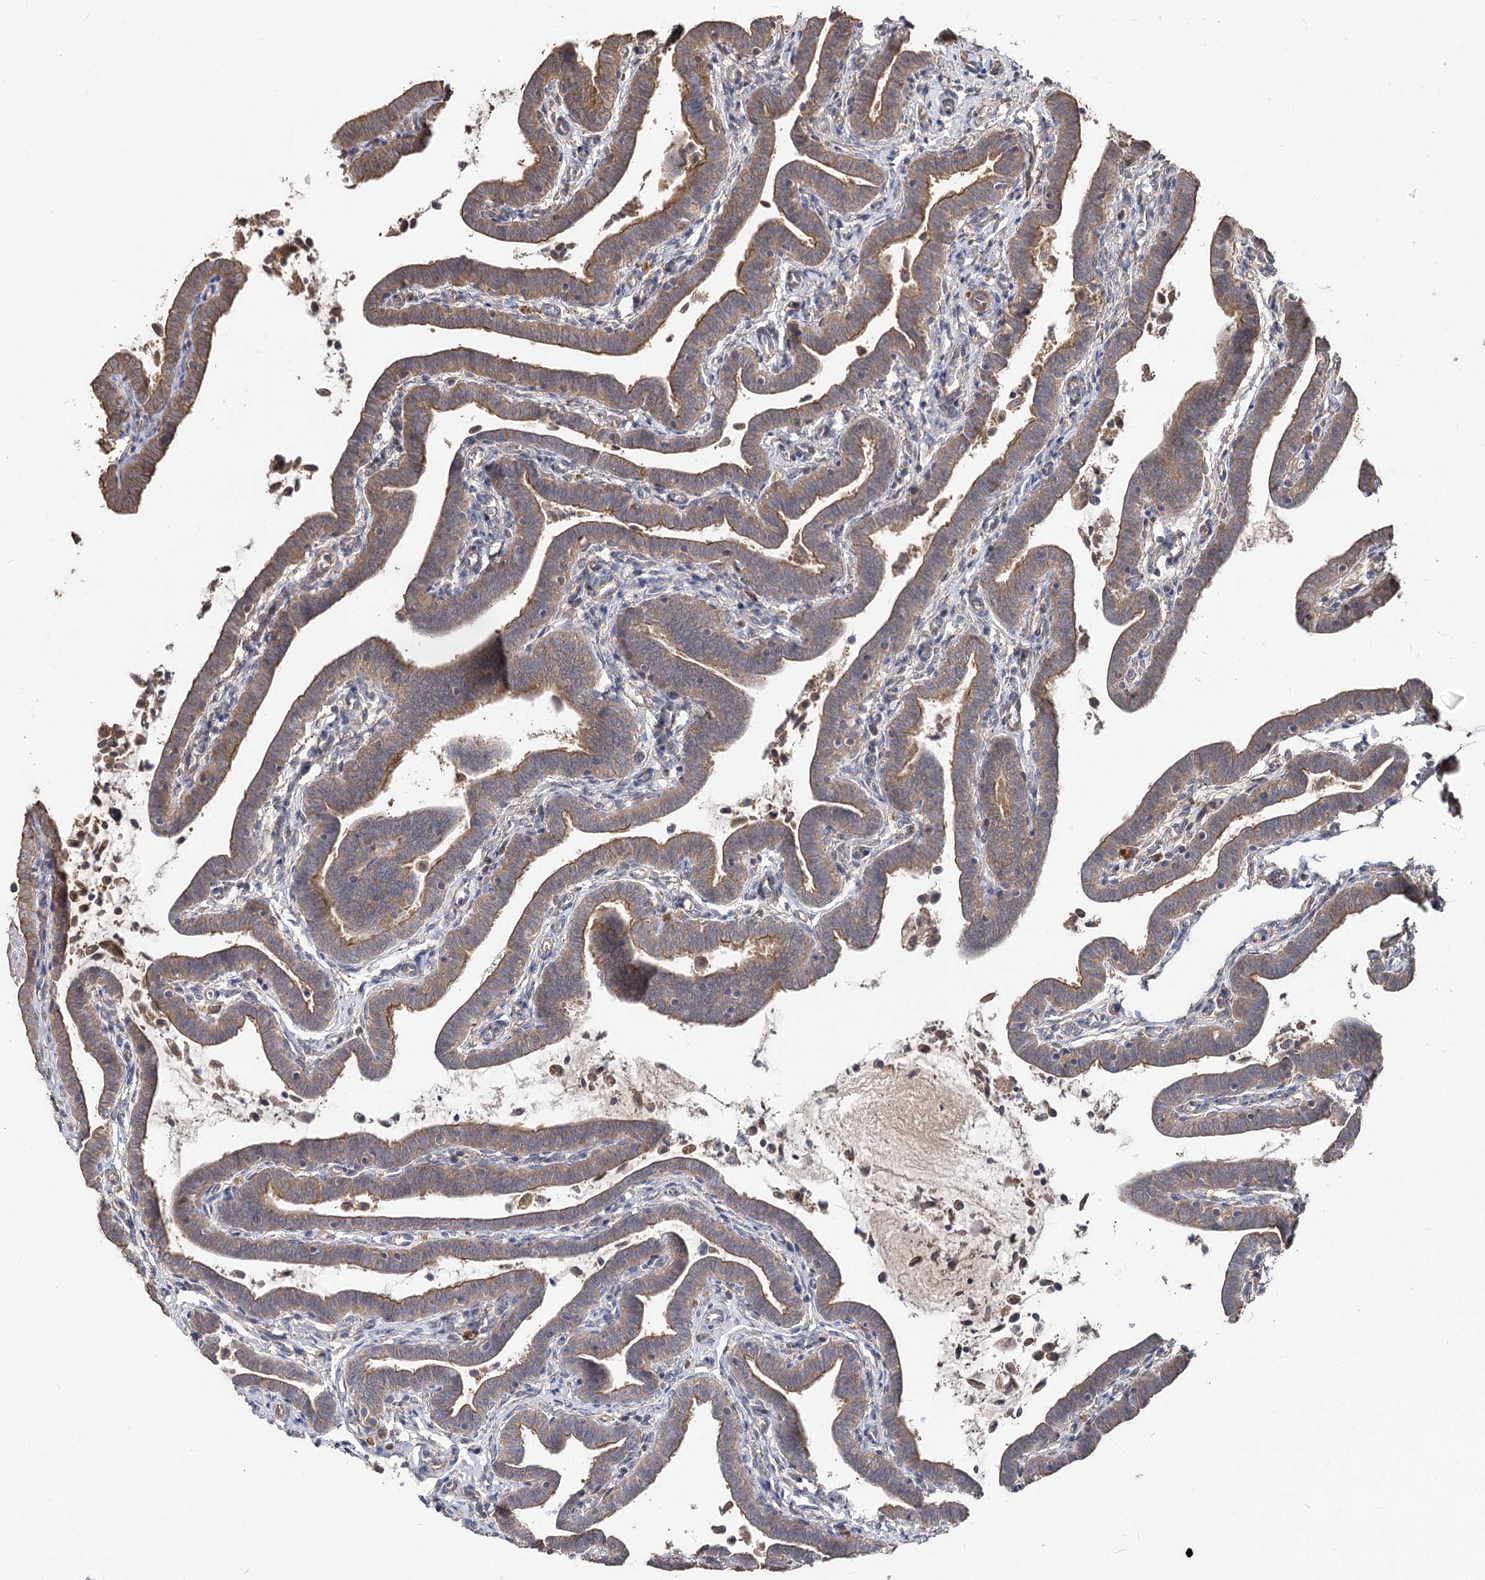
{"staining": {"intensity": "moderate", "quantity": ">75%", "location": "cytoplasmic/membranous"}, "tissue": "fallopian tube", "cell_type": "Glandular cells", "image_type": "normal", "snomed": [{"axis": "morphology", "description": "Normal tissue, NOS"}, {"axis": "topography", "description": "Fallopian tube"}], "caption": "Immunohistochemical staining of normal fallopian tube displays moderate cytoplasmic/membranous protein staining in about >75% of glandular cells.", "gene": "SPART", "patient": {"sex": "female", "age": 36}}